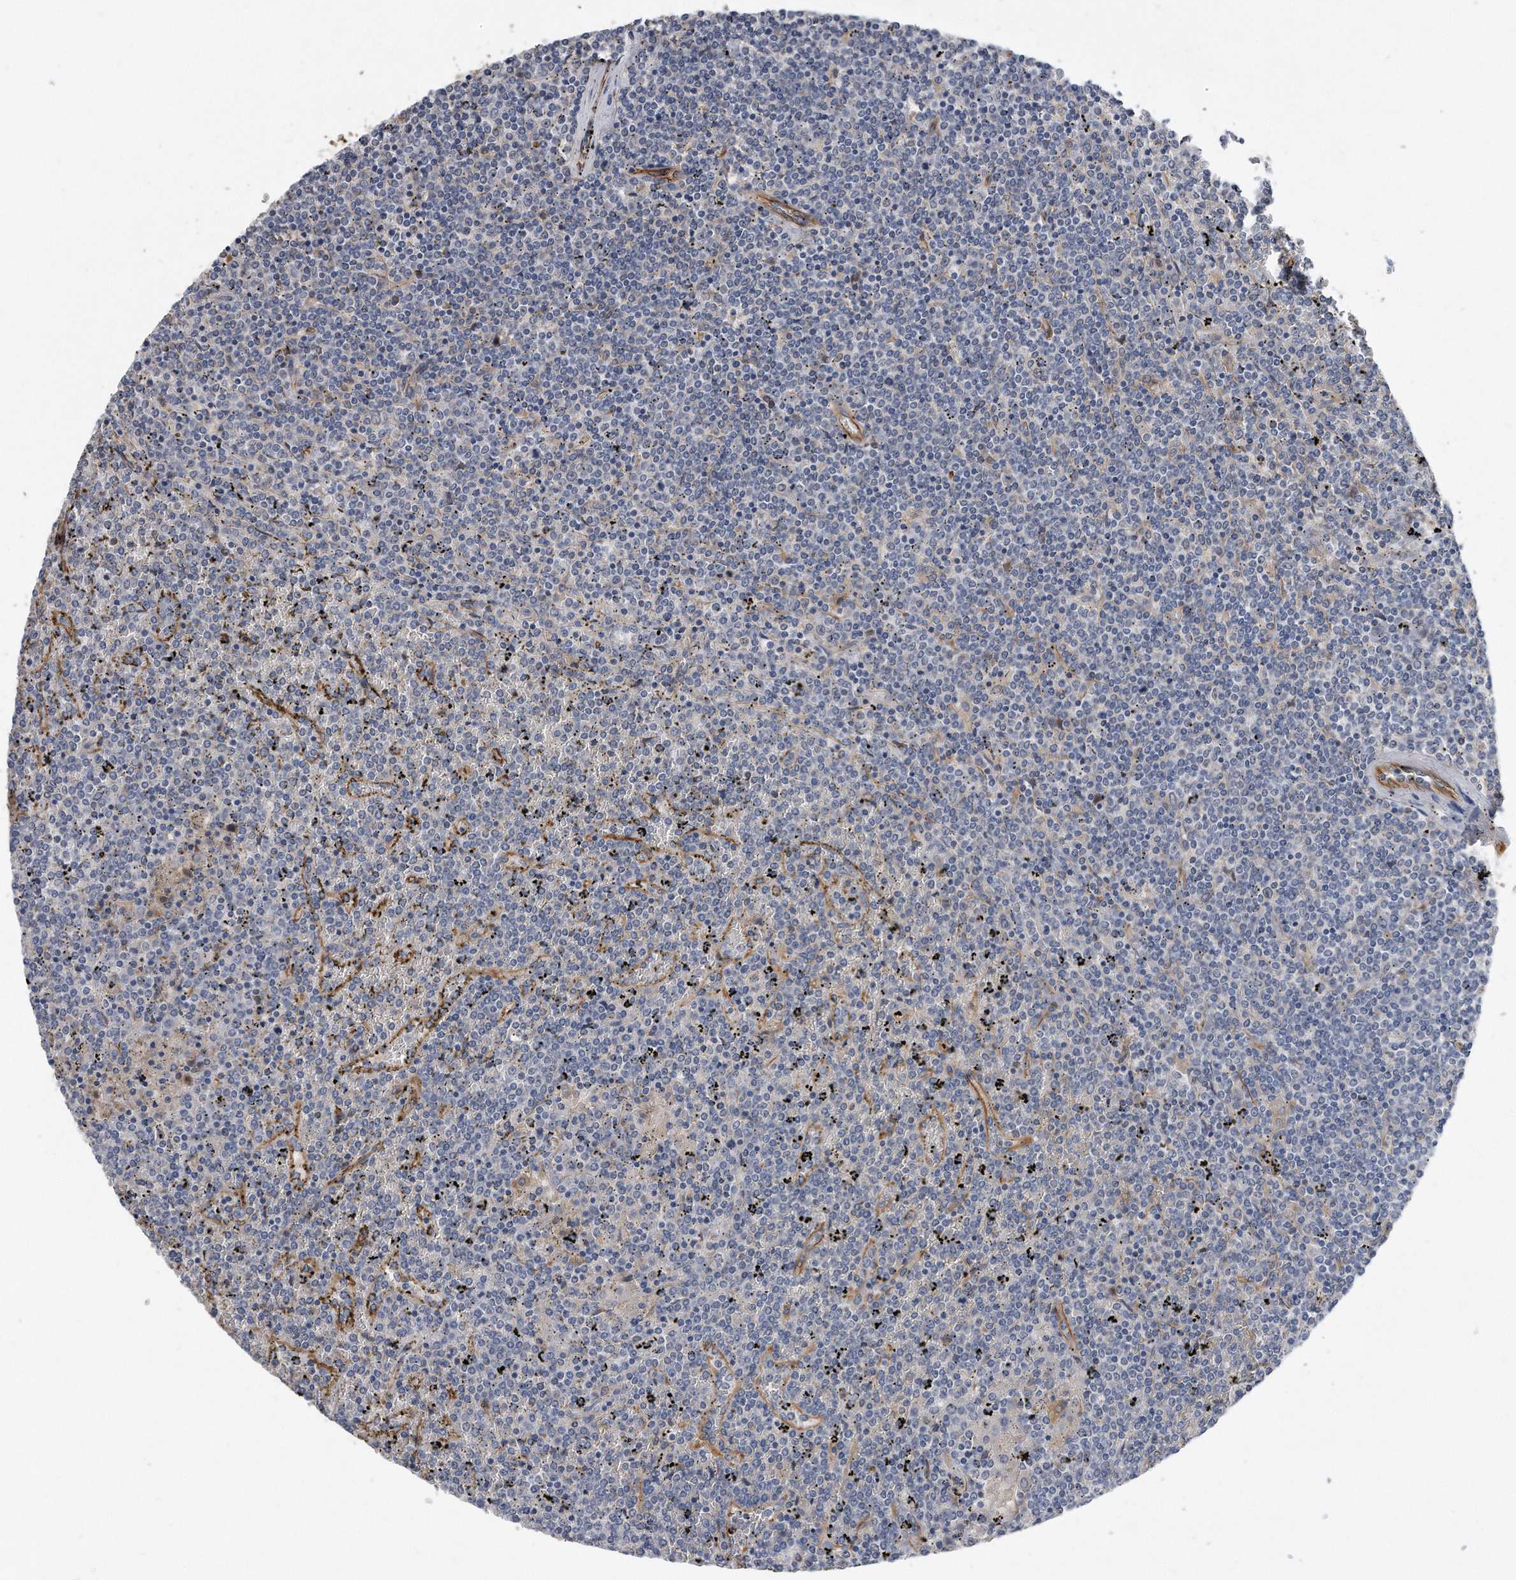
{"staining": {"intensity": "negative", "quantity": "none", "location": "none"}, "tissue": "lymphoma", "cell_type": "Tumor cells", "image_type": "cancer", "snomed": [{"axis": "morphology", "description": "Malignant lymphoma, non-Hodgkin's type, Low grade"}, {"axis": "topography", "description": "Spleen"}], "caption": "This photomicrograph is of malignant lymphoma, non-Hodgkin's type (low-grade) stained with IHC to label a protein in brown with the nuclei are counter-stained blue. There is no expression in tumor cells.", "gene": "GPC1", "patient": {"sex": "female", "age": 19}}